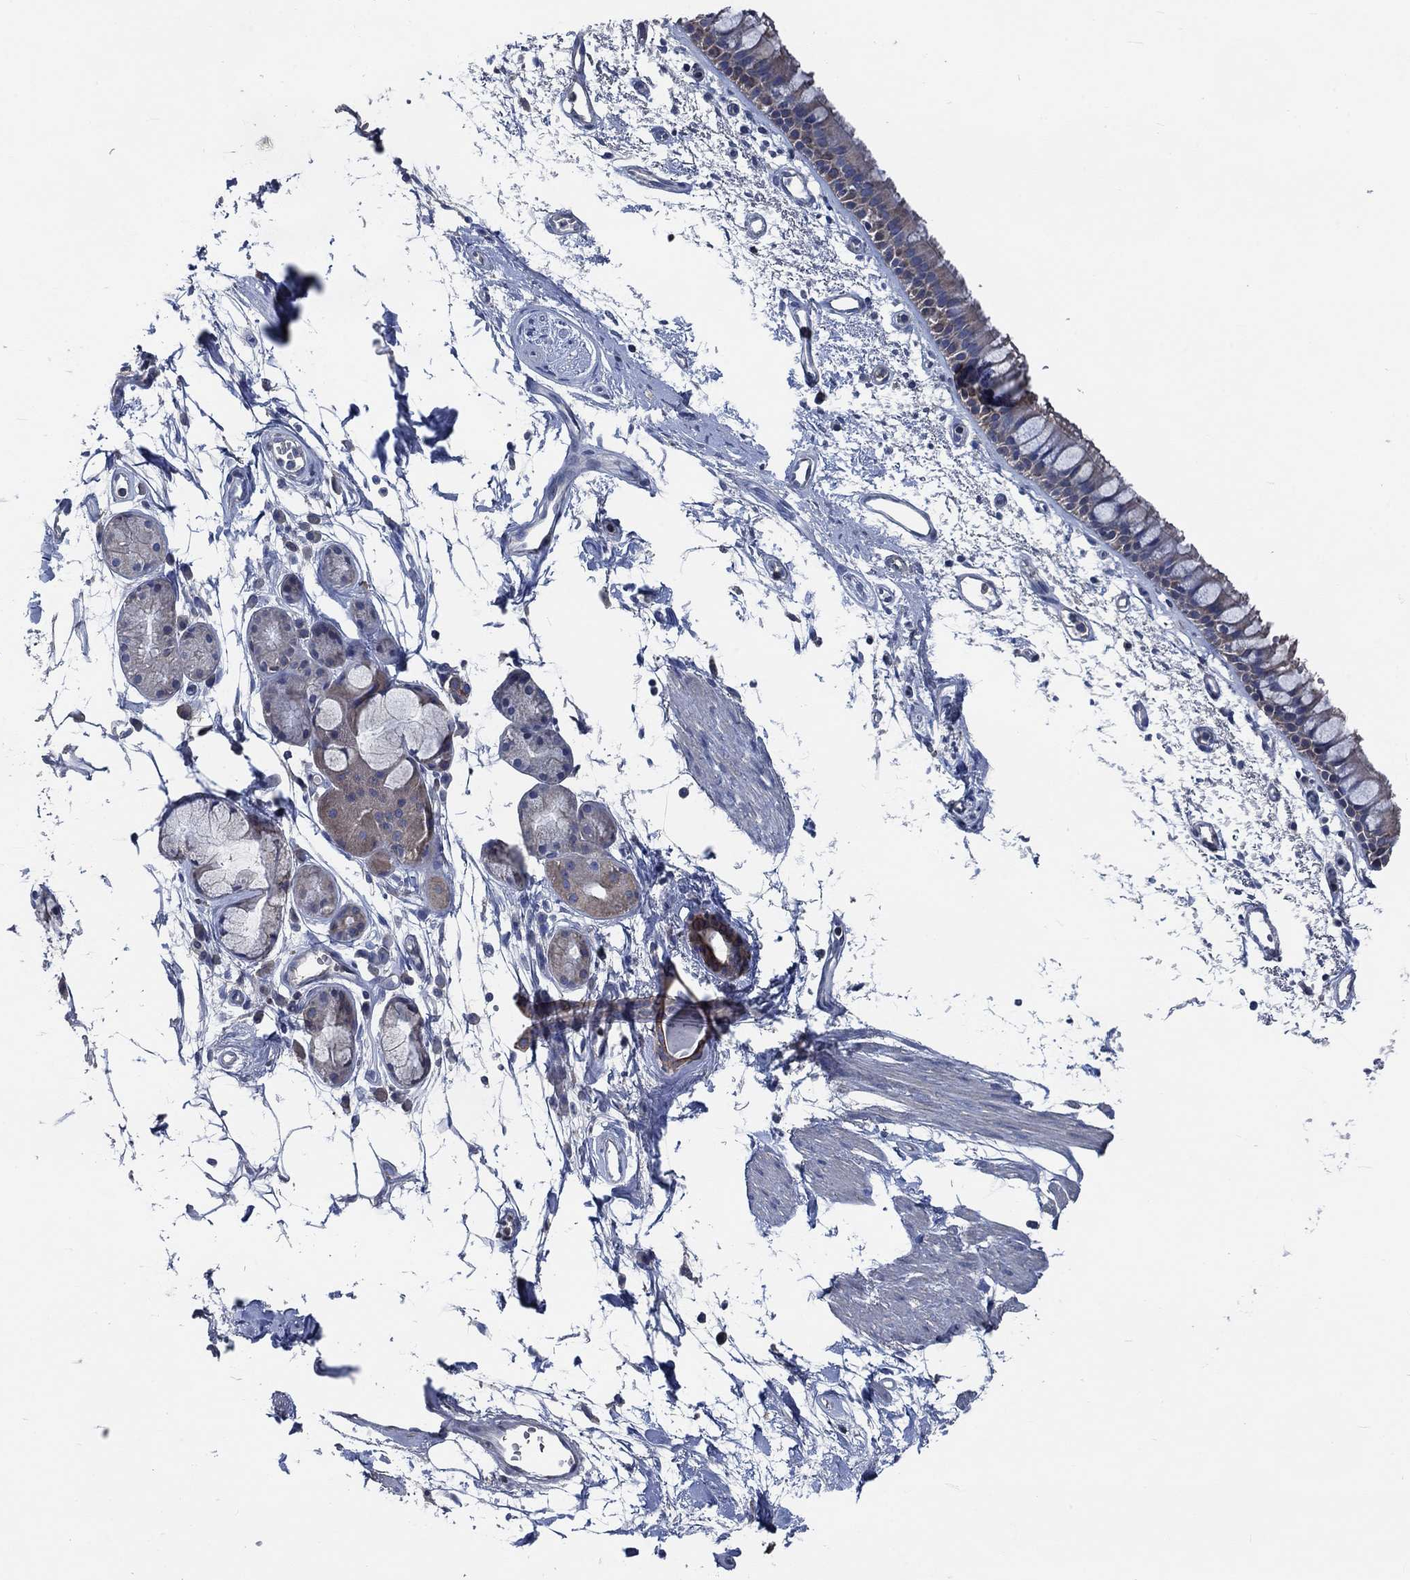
{"staining": {"intensity": "moderate", "quantity": "<25%", "location": "cytoplasmic/membranous"}, "tissue": "bronchus", "cell_type": "Respiratory epithelial cells", "image_type": "normal", "snomed": [{"axis": "morphology", "description": "Normal tissue, NOS"}, {"axis": "topography", "description": "Cartilage tissue"}, {"axis": "topography", "description": "Bronchus"}], "caption": "Protein expression analysis of normal bronchus exhibits moderate cytoplasmic/membranous expression in about <25% of respiratory epithelial cells.", "gene": "OBSCN", "patient": {"sex": "male", "age": 66}}